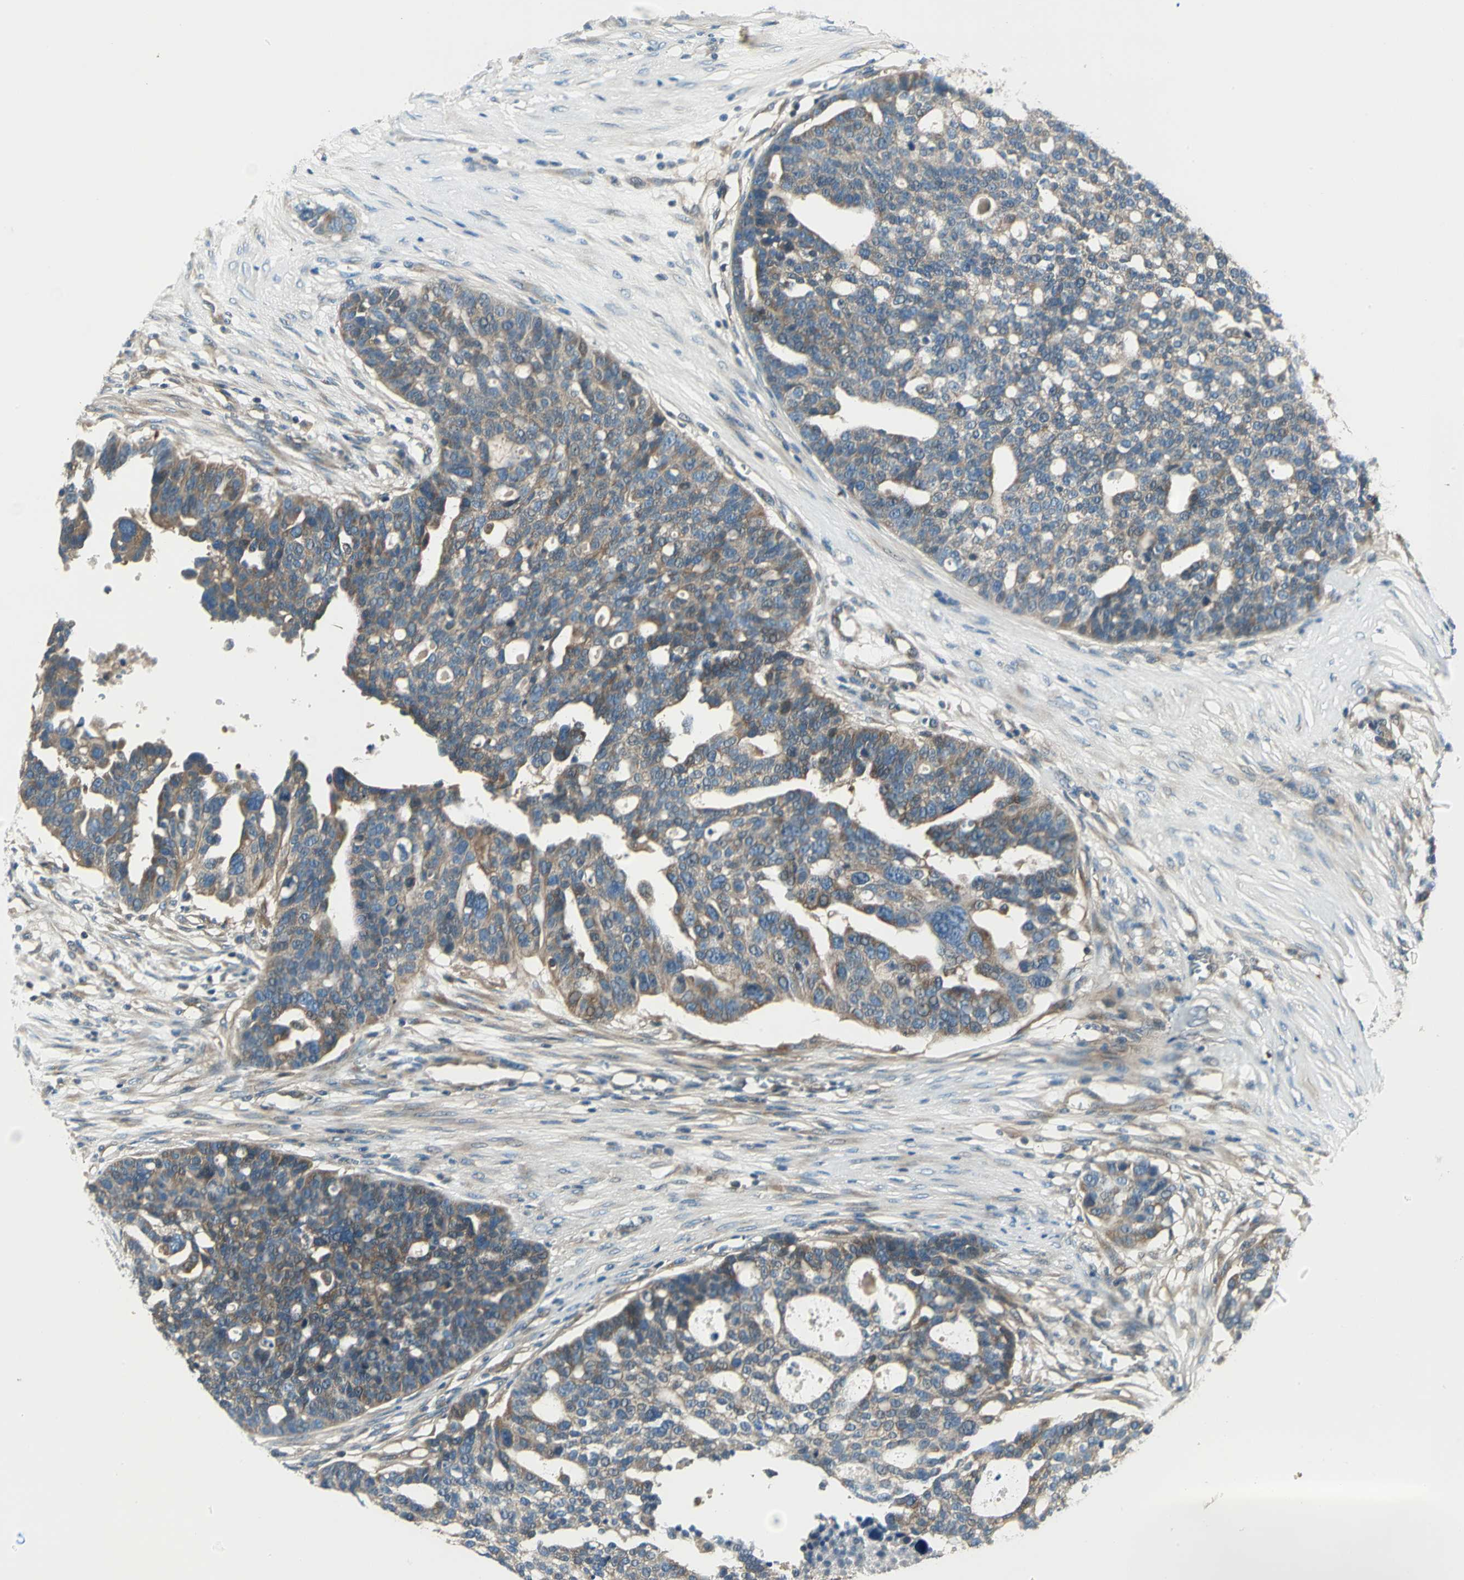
{"staining": {"intensity": "moderate", "quantity": ">75%", "location": "cytoplasmic/membranous"}, "tissue": "ovarian cancer", "cell_type": "Tumor cells", "image_type": "cancer", "snomed": [{"axis": "morphology", "description": "Cystadenocarcinoma, serous, NOS"}, {"axis": "topography", "description": "Ovary"}], "caption": "Immunohistochemistry (IHC) of ovarian cancer exhibits medium levels of moderate cytoplasmic/membranous expression in approximately >75% of tumor cells.", "gene": "PRKAA1", "patient": {"sex": "female", "age": 59}}